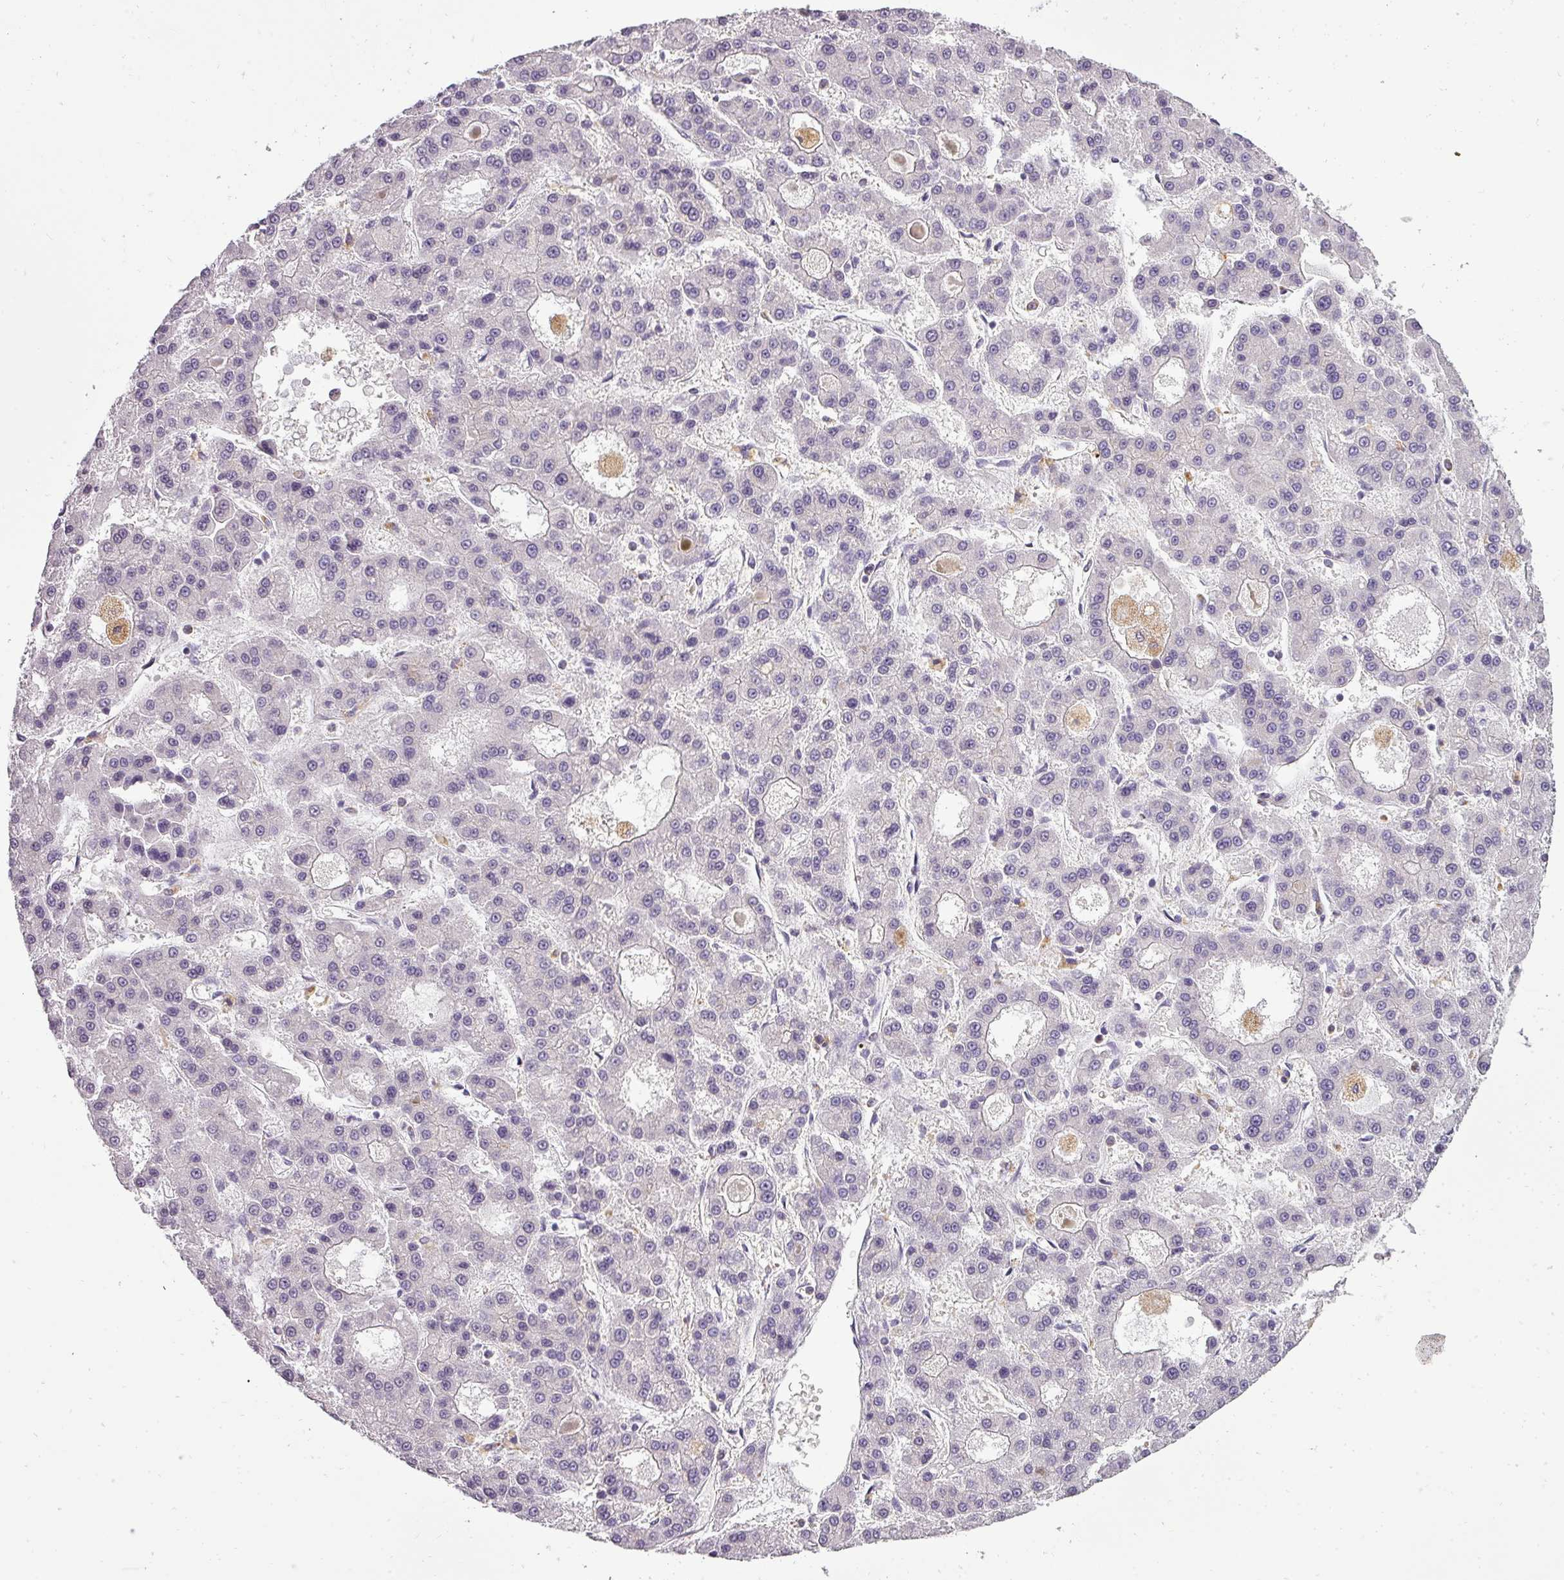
{"staining": {"intensity": "negative", "quantity": "none", "location": "none"}, "tissue": "liver cancer", "cell_type": "Tumor cells", "image_type": "cancer", "snomed": [{"axis": "morphology", "description": "Carcinoma, Hepatocellular, NOS"}, {"axis": "topography", "description": "Liver"}], "caption": "Immunohistochemistry (IHC) photomicrograph of neoplastic tissue: human hepatocellular carcinoma (liver) stained with DAB (3,3'-diaminobenzidine) shows no significant protein positivity in tumor cells.", "gene": "ATP6V1D", "patient": {"sex": "male", "age": 70}}